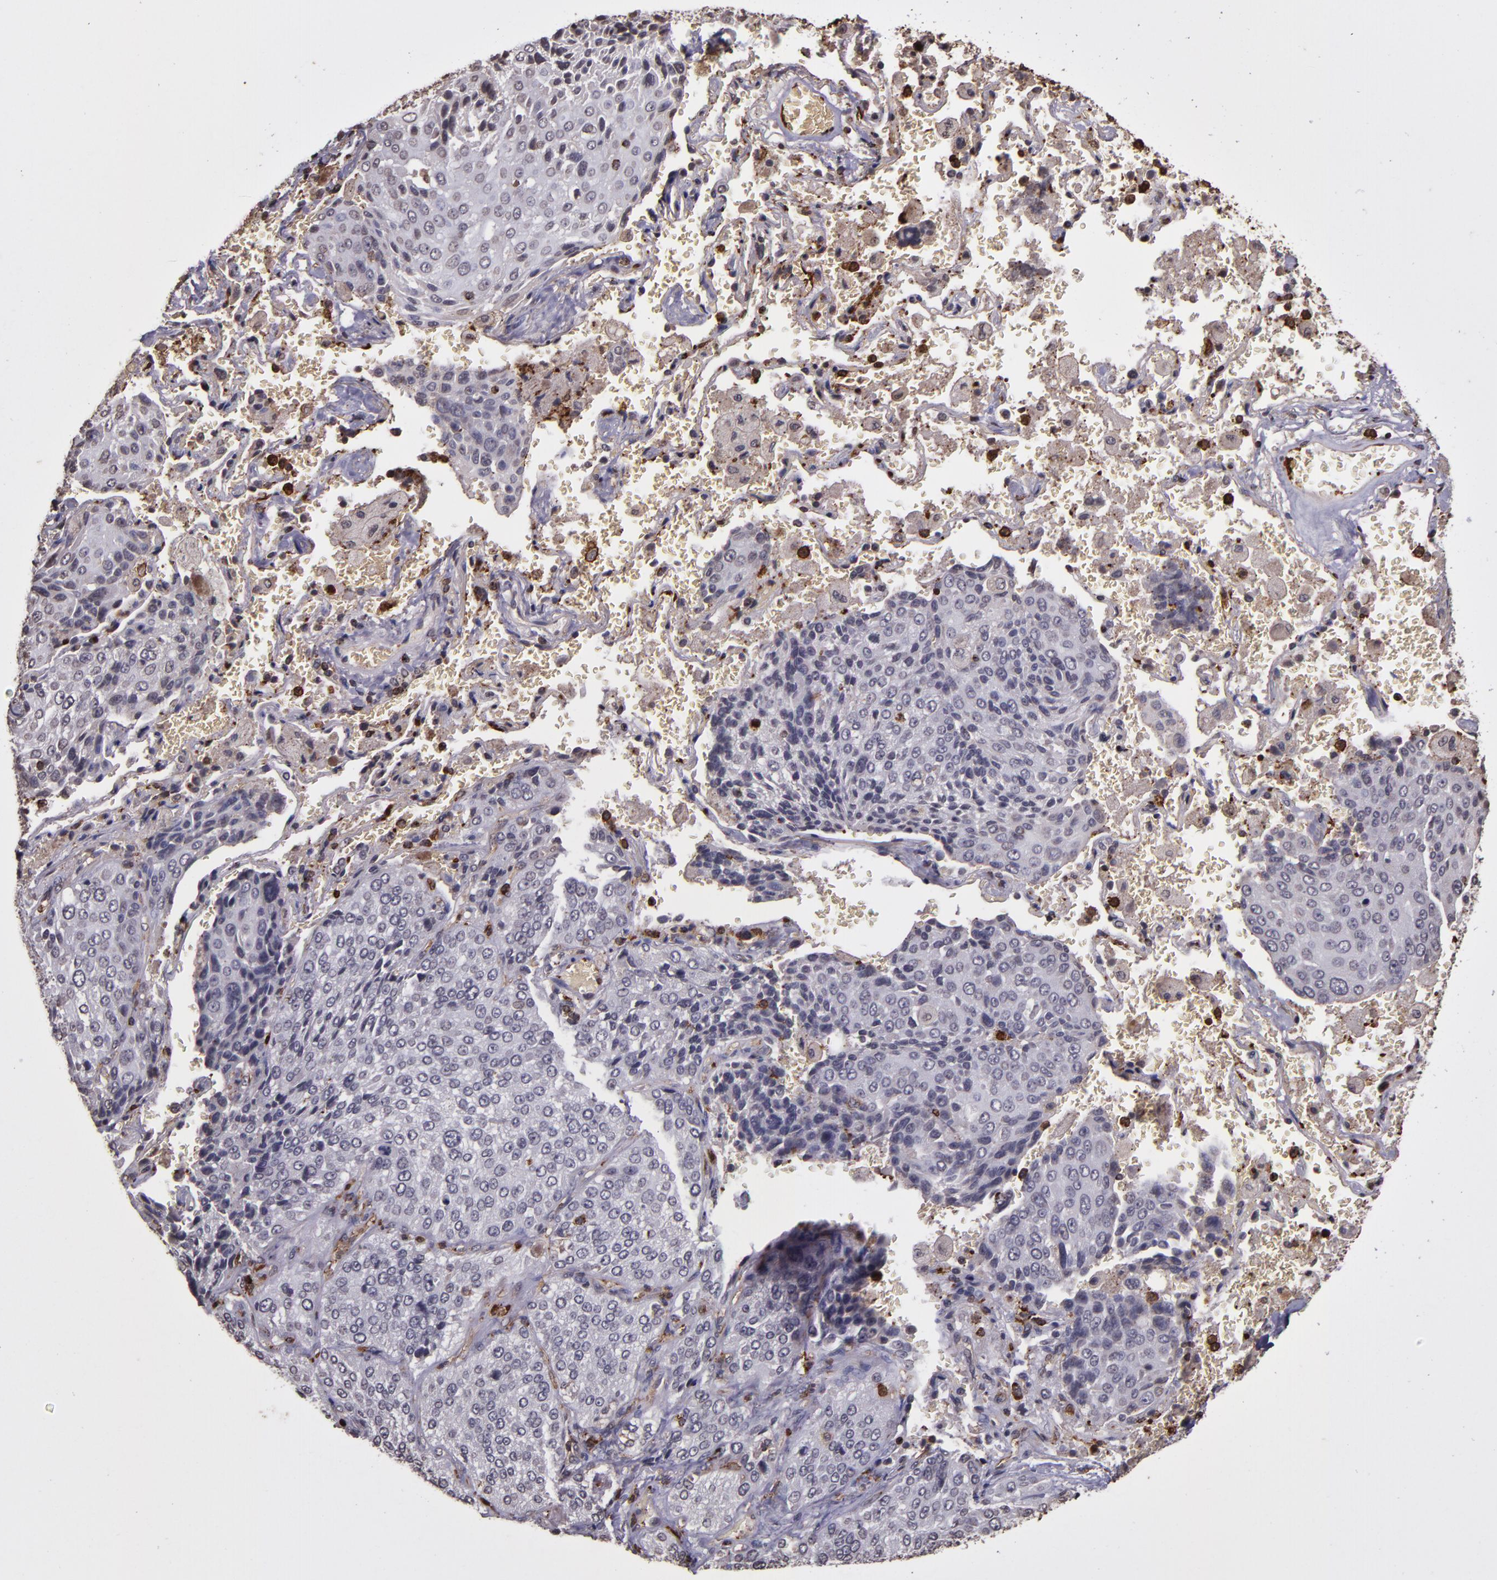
{"staining": {"intensity": "weak", "quantity": "<25%", "location": "cytoplasmic/membranous"}, "tissue": "lung cancer", "cell_type": "Tumor cells", "image_type": "cancer", "snomed": [{"axis": "morphology", "description": "Squamous cell carcinoma, NOS"}, {"axis": "topography", "description": "Lung"}], "caption": "Tumor cells show no significant protein expression in squamous cell carcinoma (lung).", "gene": "SLC2A3", "patient": {"sex": "male", "age": 54}}